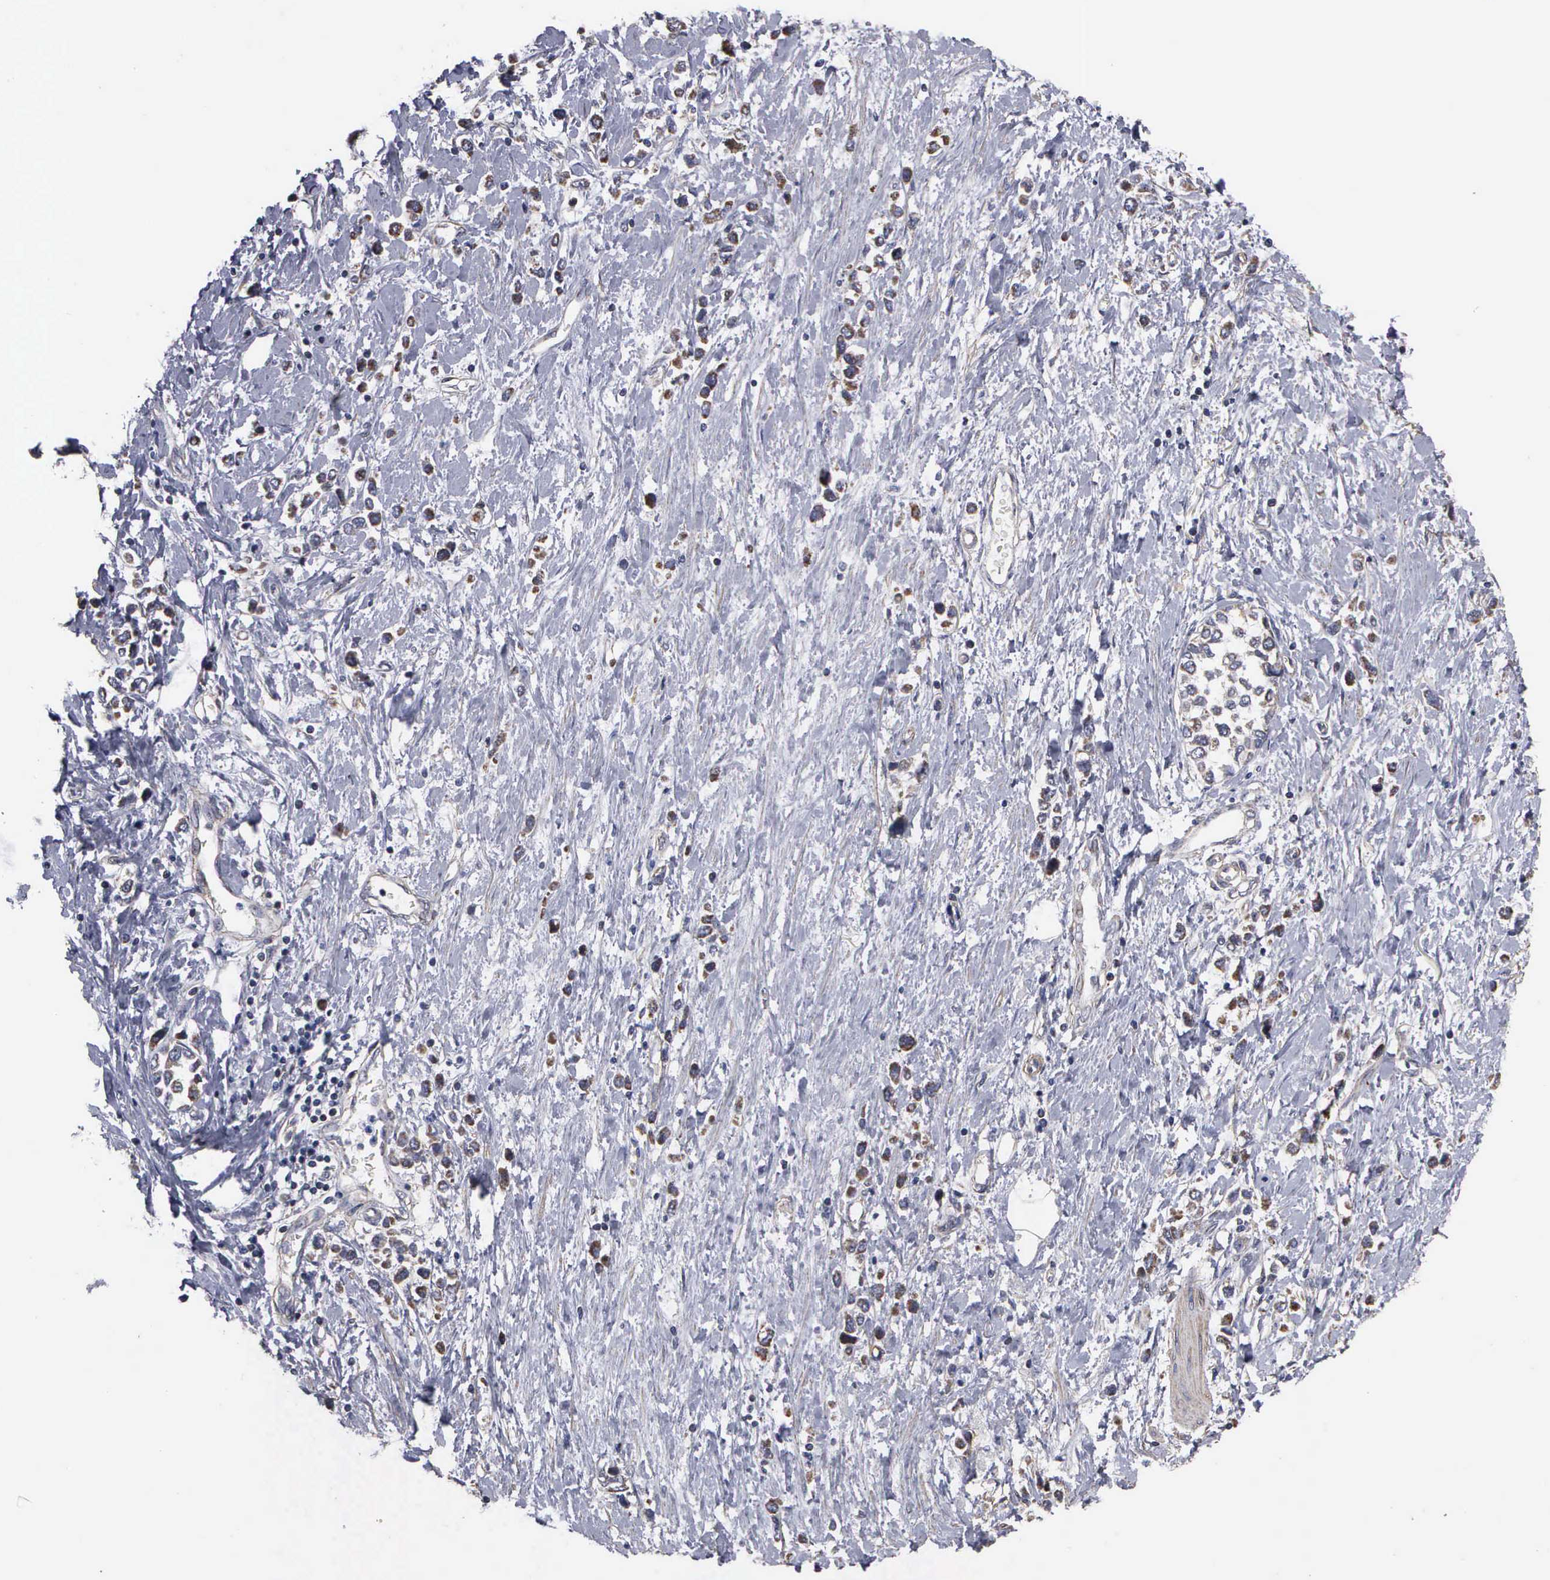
{"staining": {"intensity": "weak", "quantity": "25%-75%", "location": "cytoplasmic/membranous"}, "tissue": "stomach cancer", "cell_type": "Tumor cells", "image_type": "cancer", "snomed": [{"axis": "morphology", "description": "Adenocarcinoma, NOS"}, {"axis": "topography", "description": "Stomach, upper"}], "caption": "Stomach adenocarcinoma tissue exhibits weak cytoplasmic/membranous positivity in approximately 25%-75% of tumor cells, visualized by immunohistochemistry. (IHC, brightfield microscopy, high magnification).", "gene": "NGDN", "patient": {"sex": "male", "age": 76}}